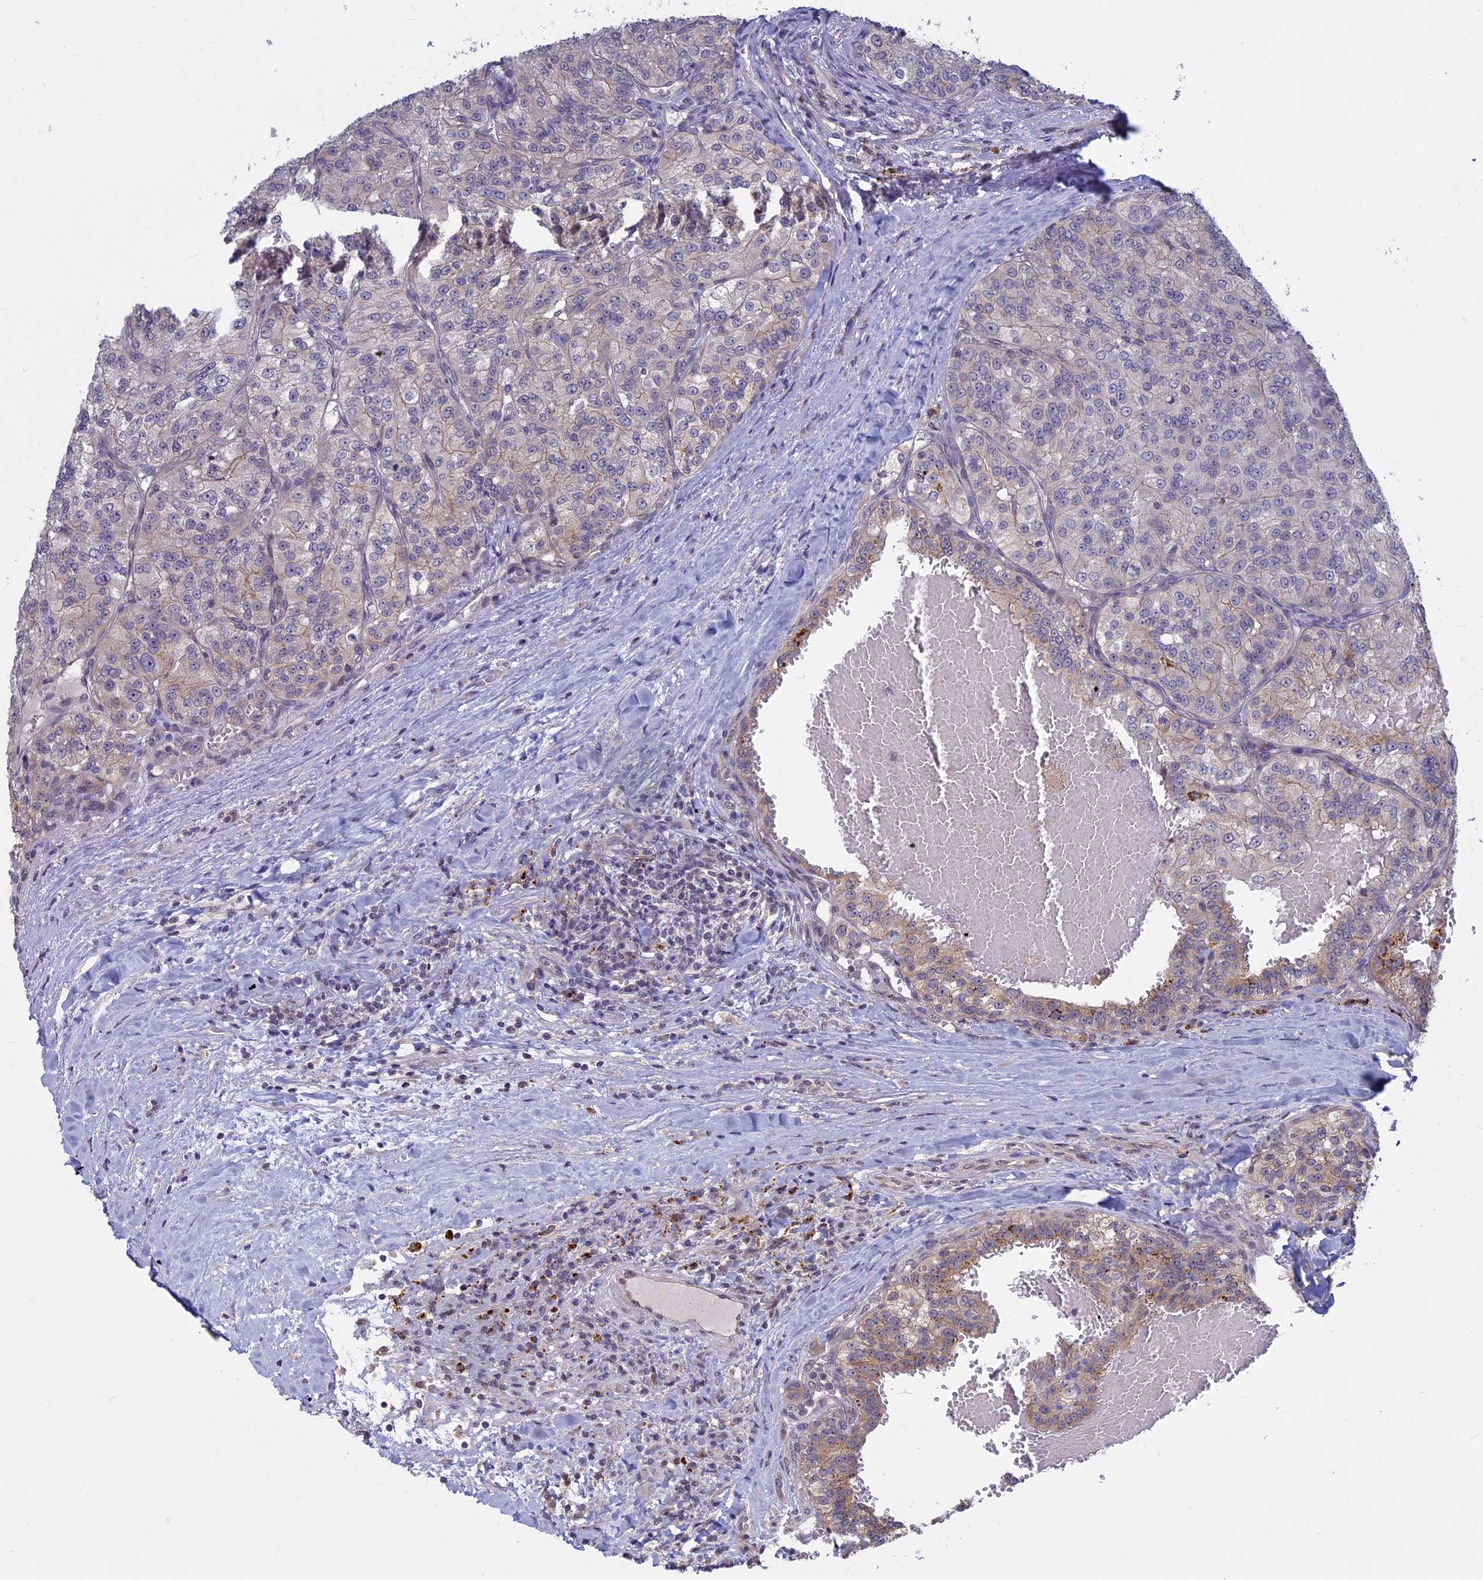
{"staining": {"intensity": "moderate", "quantity": "<25%", "location": "cytoplasmic/membranous"}, "tissue": "renal cancer", "cell_type": "Tumor cells", "image_type": "cancer", "snomed": [{"axis": "morphology", "description": "Adenocarcinoma, NOS"}, {"axis": "topography", "description": "Kidney"}], "caption": "A photomicrograph of human renal cancer (adenocarcinoma) stained for a protein exhibits moderate cytoplasmic/membranous brown staining in tumor cells. (Stains: DAB in brown, nuclei in blue, Microscopy: brightfield microscopy at high magnification).", "gene": "SPIRE1", "patient": {"sex": "female", "age": 63}}